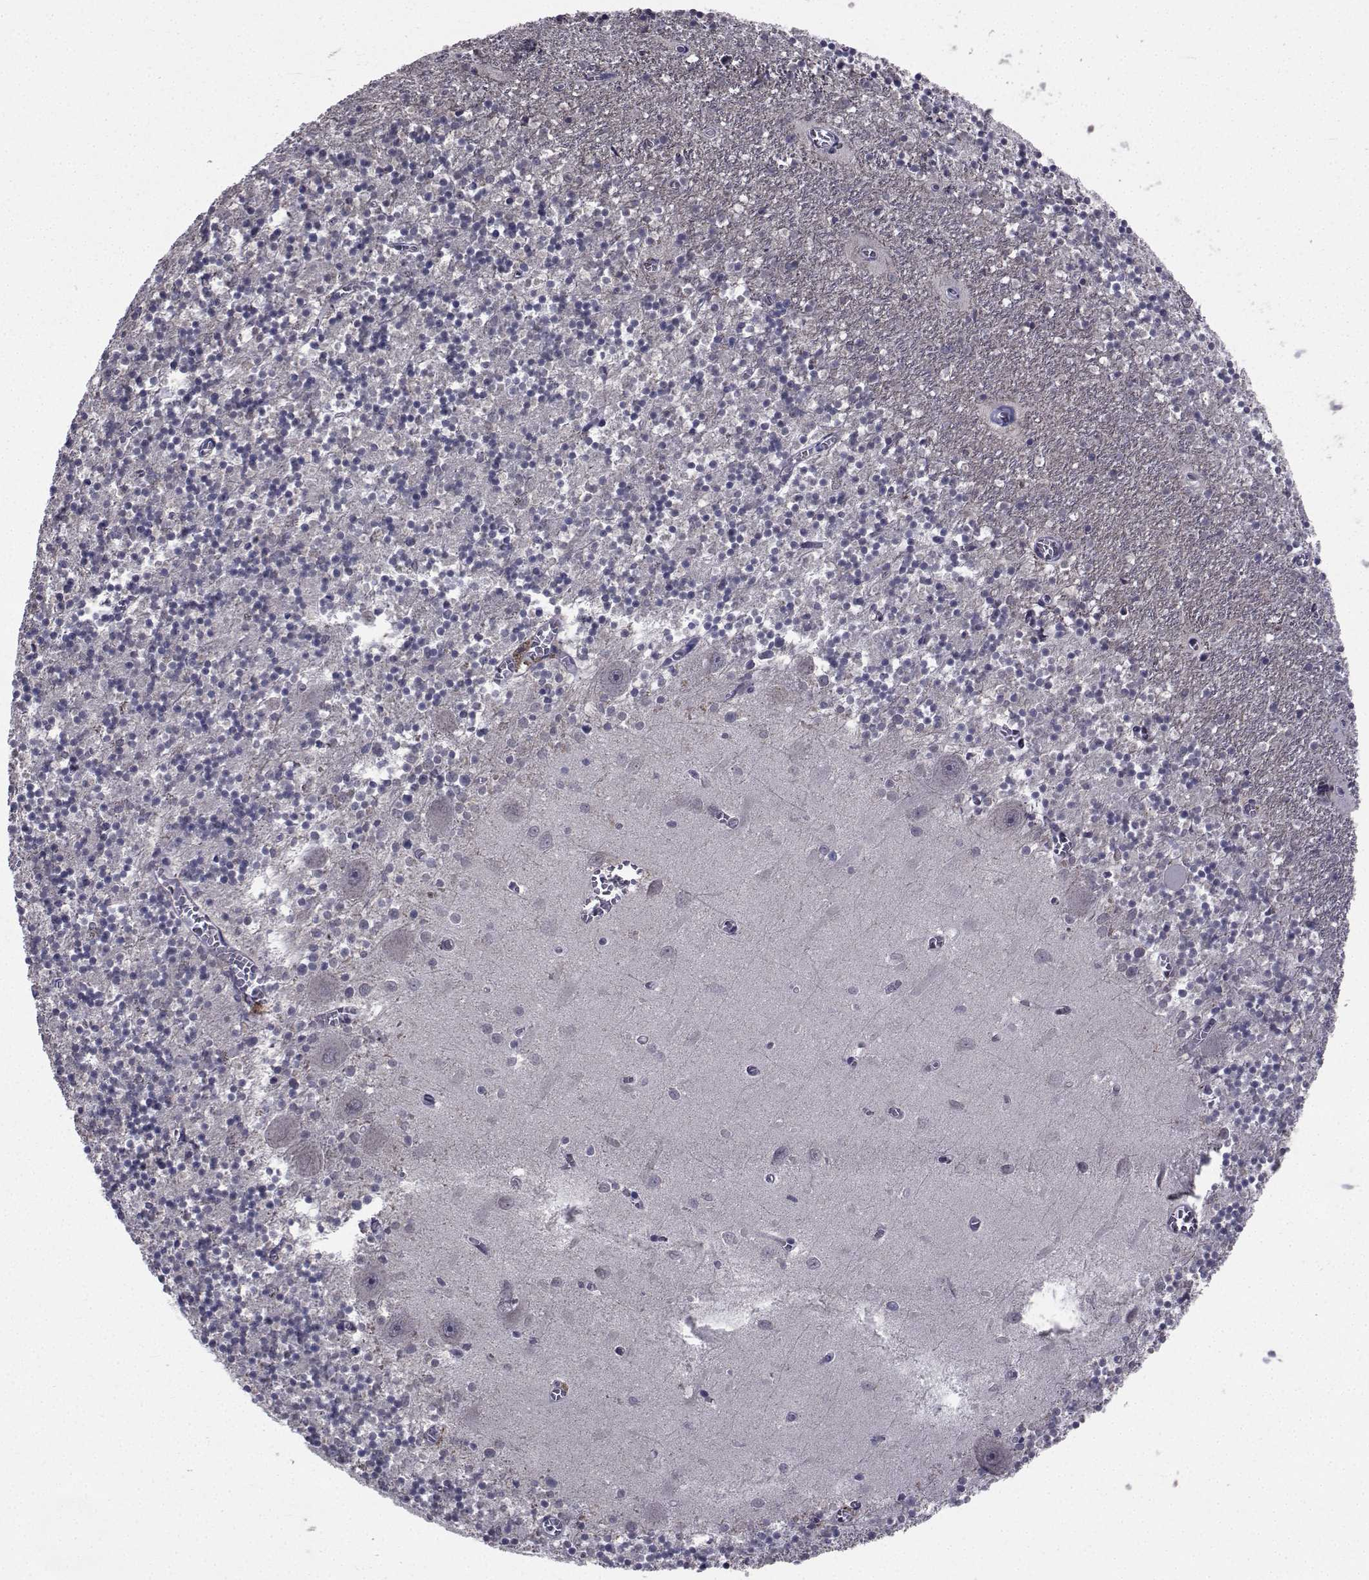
{"staining": {"intensity": "negative", "quantity": "none", "location": "none"}, "tissue": "cerebellum", "cell_type": "Cells in granular layer", "image_type": "normal", "snomed": [{"axis": "morphology", "description": "Normal tissue, NOS"}, {"axis": "topography", "description": "Cerebellum"}], "caption": "IHC of benign human cerebellum exhibits no expression in cells in granular layer.", "gene": "CYP2S1", "patient": {"sex": "female", "age": 64}}